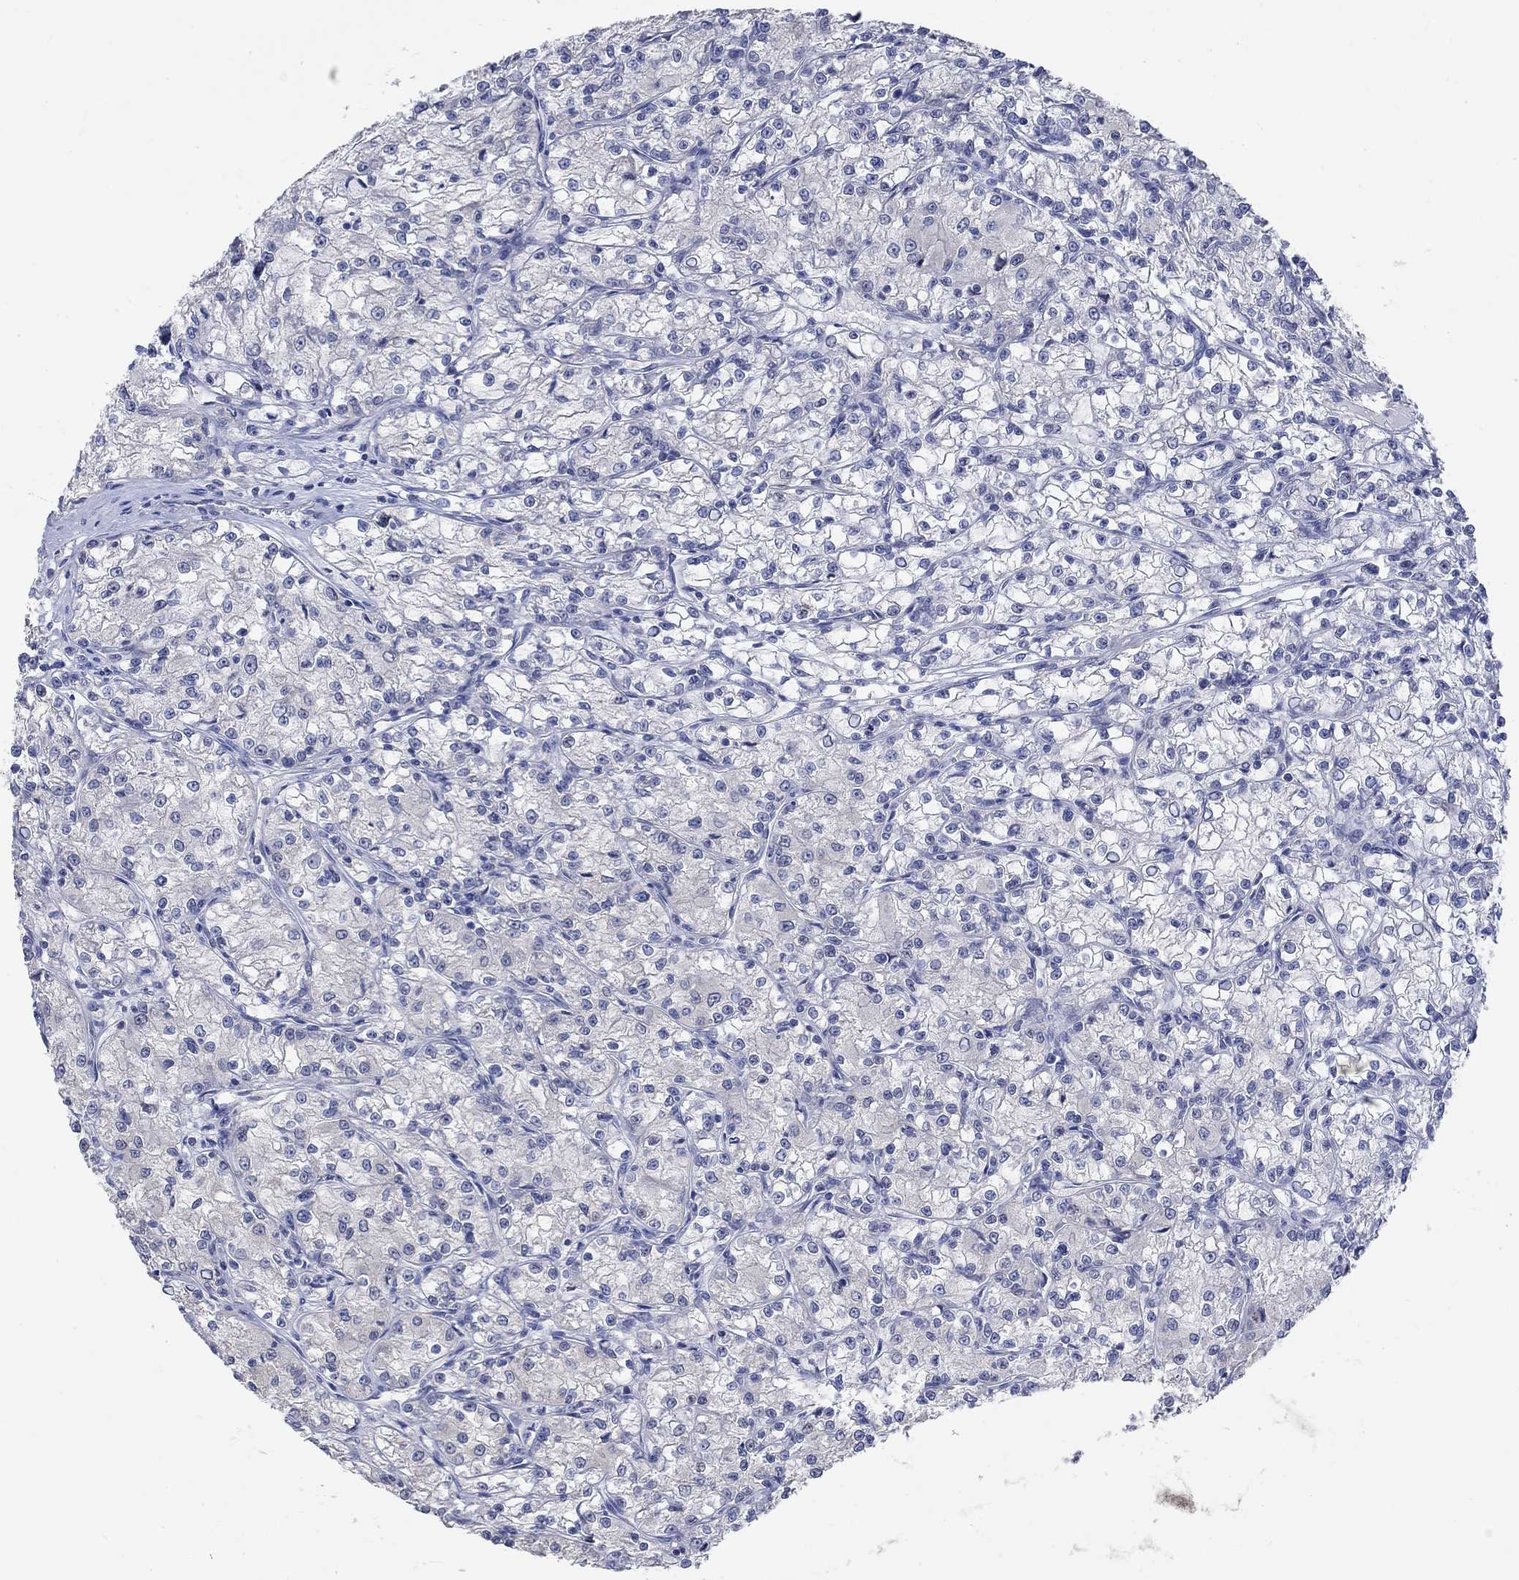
{"staining": {"intensity": "negative", "quantity": "none", "location": "none"}, "tissue": "renal cancer", "cell_type": "Tumor cells", "image_type": "cancer", "snomed": [{"axis": "morphology", "description": "Adenocarcinoma, NOS"}, {"axis": "topography", "description": "Kidney"}], "caption": "Renal cancer (adenocarcinoma) stained for a protein using immunohistochemistry demonstrates no positivity tumor cells.", "gene": "PNMA5", "patient": {"sex": "female", "age": 59}}